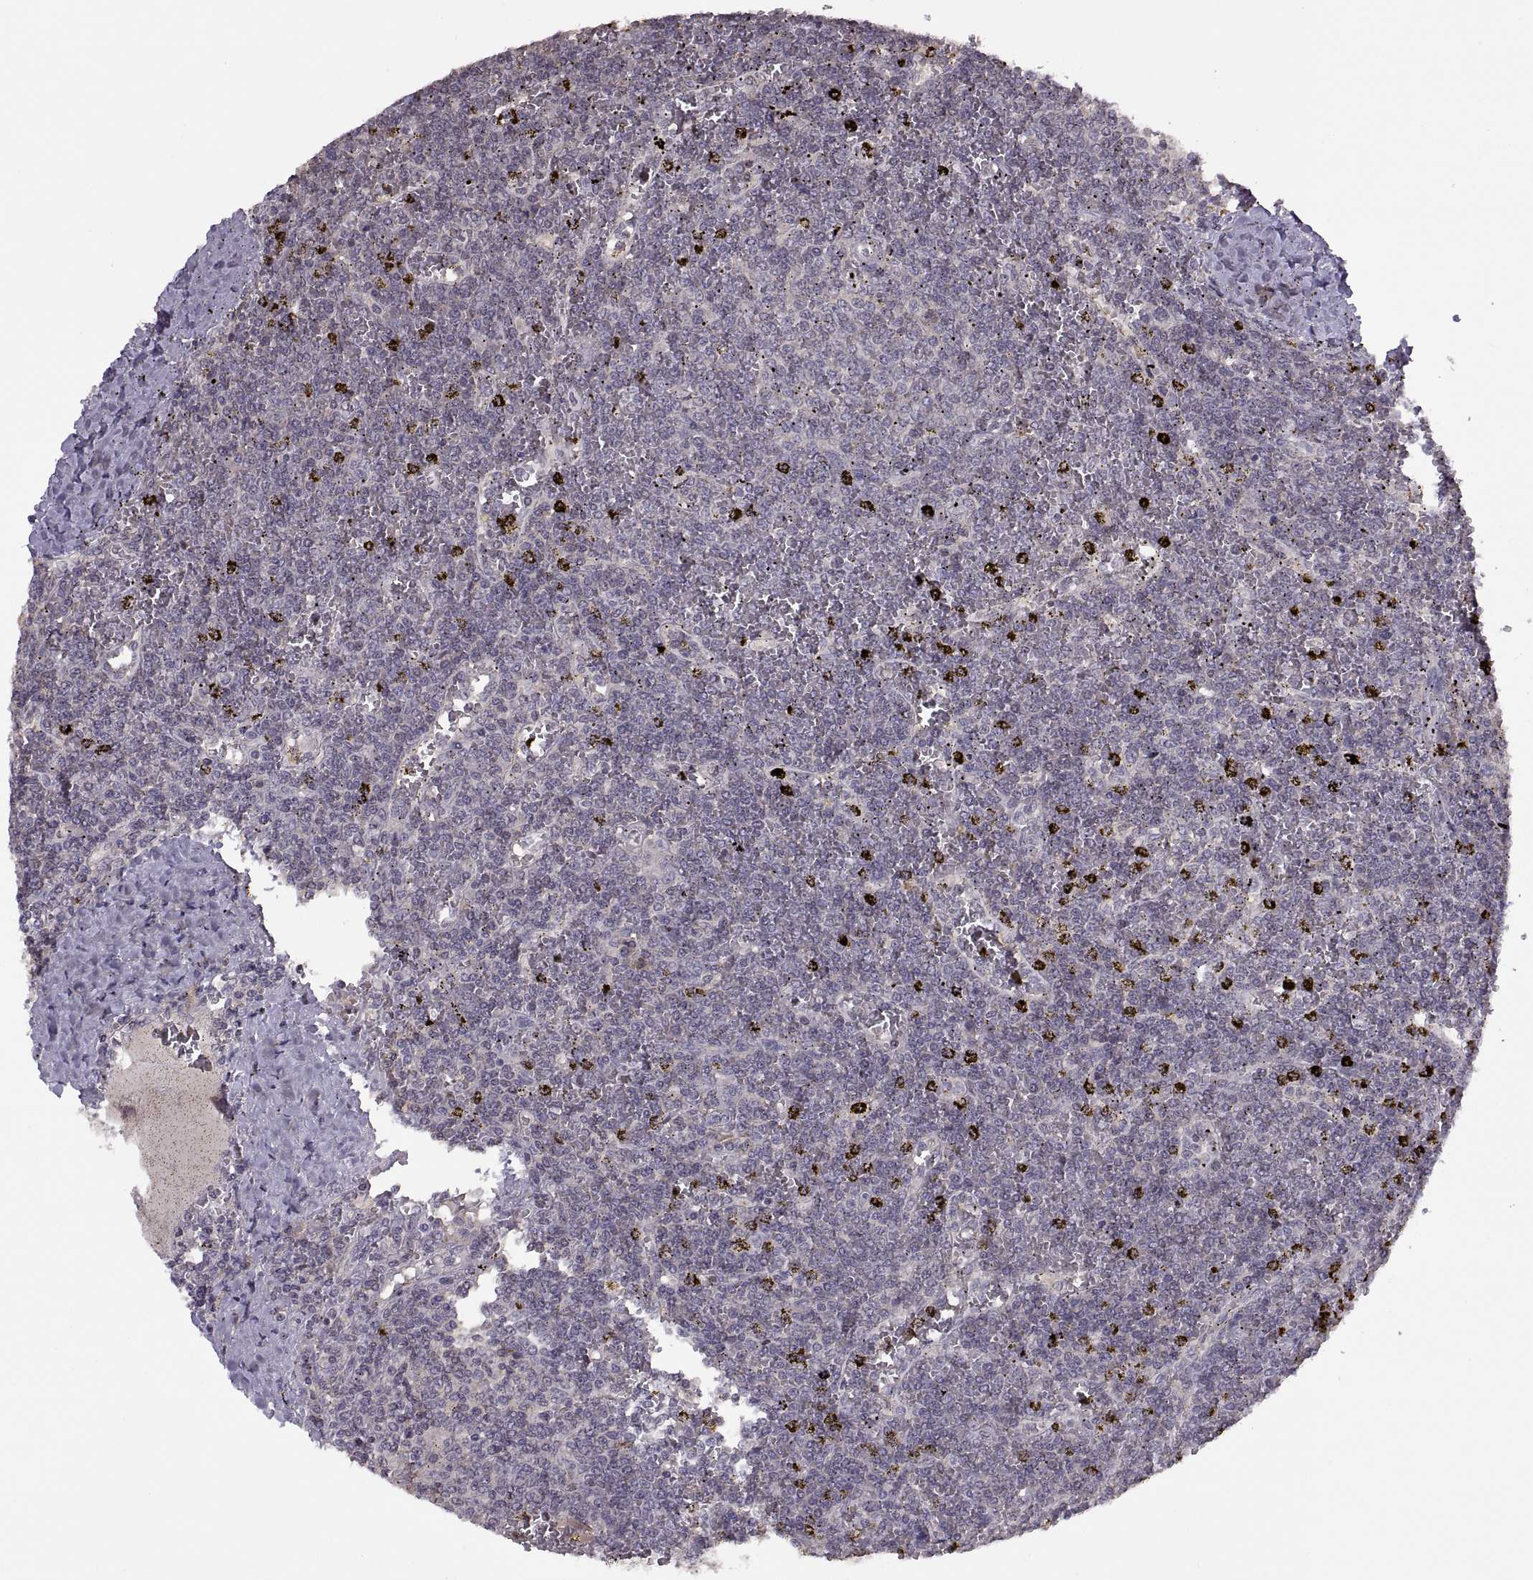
{"staining": {"intensity": "negative", "quantity": "none", "location": "none"}, "tissue": "lymphoma", "cell_type": "Tumor cells", "image_type": "cancer", "snomed": [{"axis": "morphology", "description": "Malignant lymphoma, non-Hodgkin's type, Low grade"}, {"axis": "topography", "description": "Spleen"}], "caption": "This is an IHC histopathology image of human low-grade malignant lymphoma, non-Hodgkin's type. There is no expression in tumor cells.", "gene": "NMNAT2", "patient": {"sex": "female", "age": 19}}